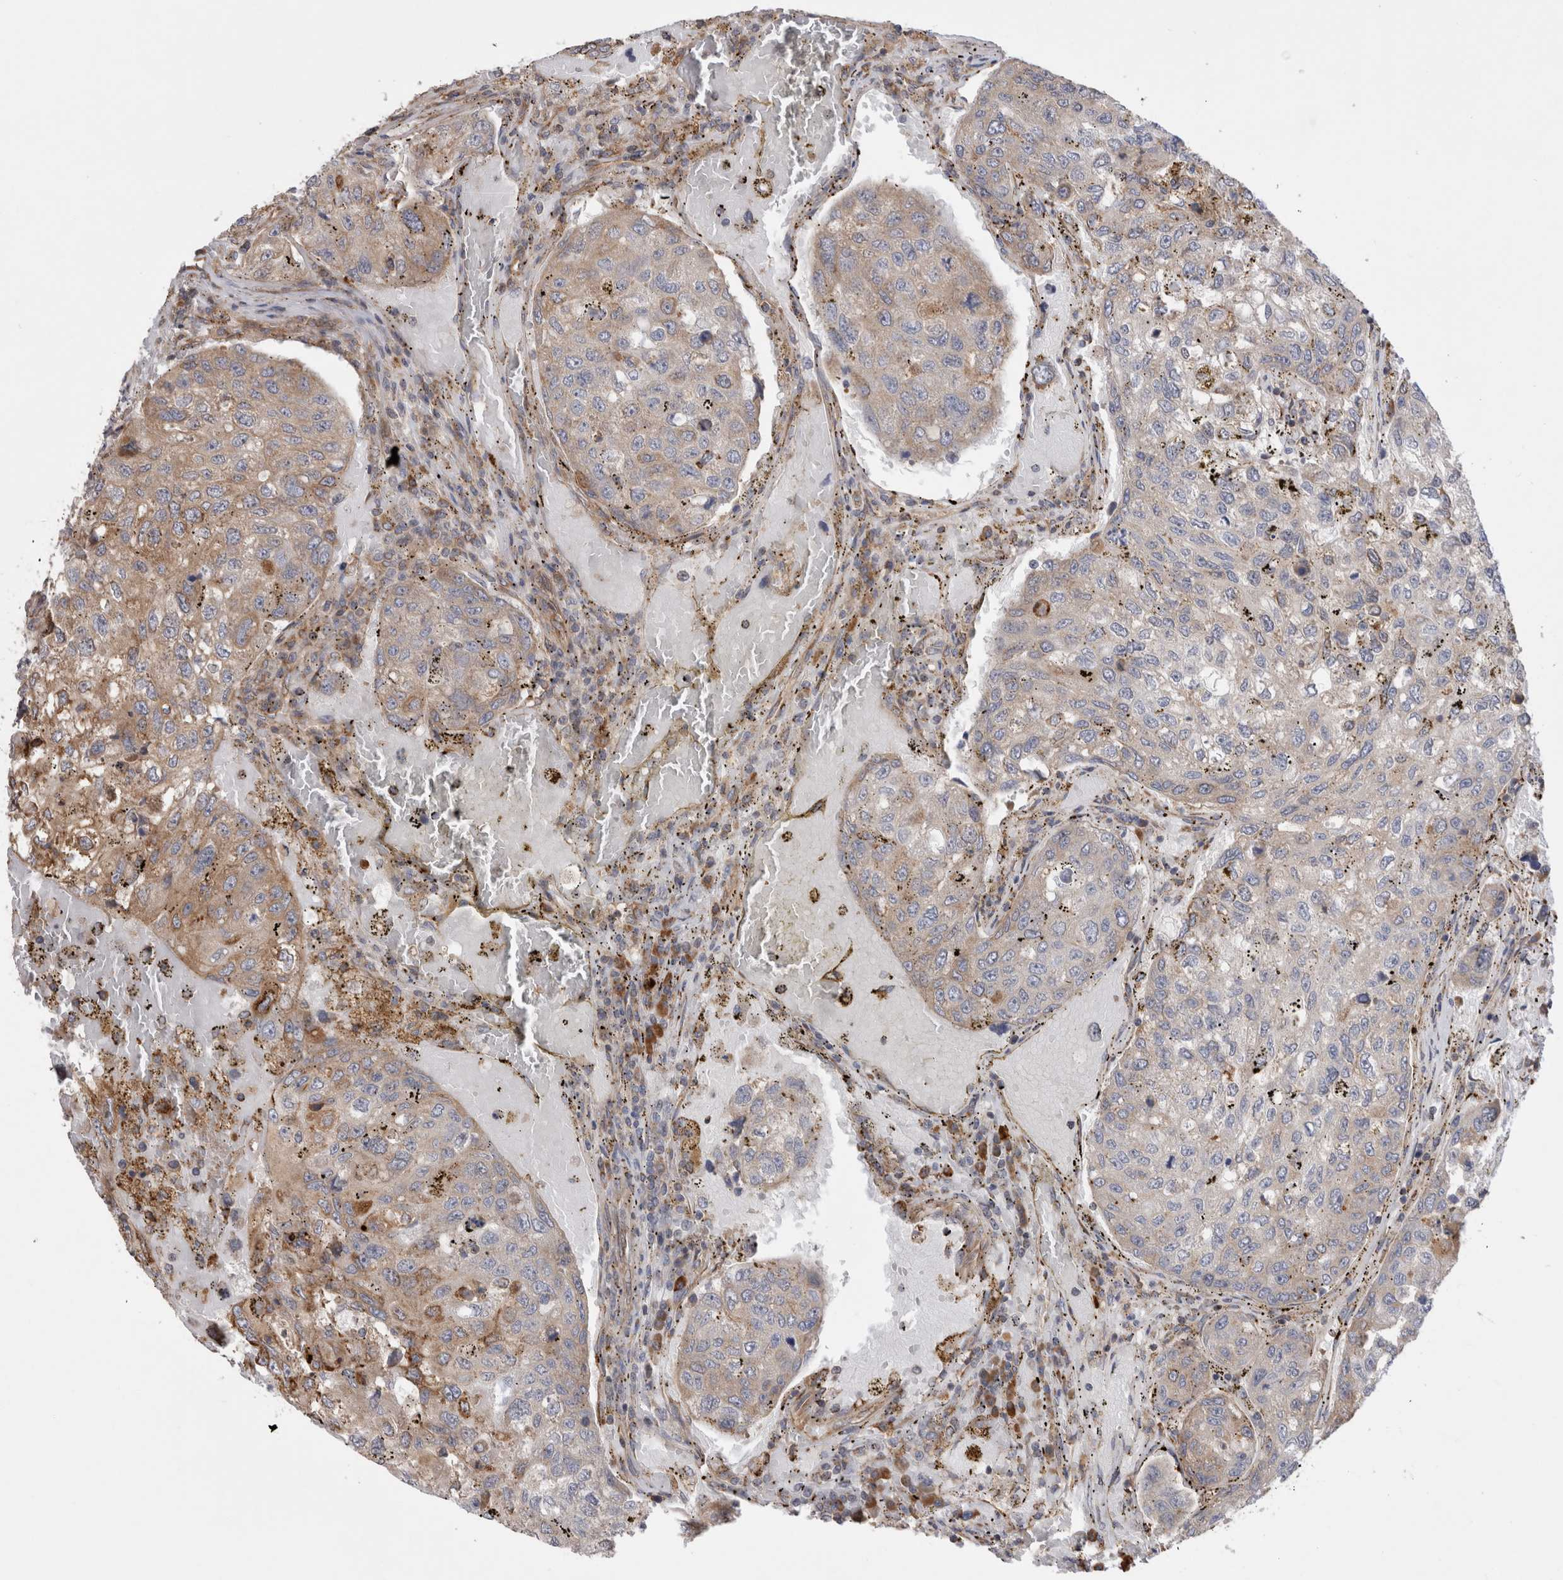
{"staining": {"intensity": "weak", "quantity": "25%-75%", "location": "cytoplasmic/membranous"}, "tissue": "urothelial cancer", "cell_type": "Tumor cells", "image_type": "cancer", "snomed": [{"axis": "morphology", "description": "Urothelial carcinoma, High grade"}, {"axis": "topography", "description": "Lymph node"}, {"axis": "topography", "description": "Urinary bladder"}], "caption": "About 25%-75% of tumor cells in human urothelial carcinoma (high-grade) exhibit weak cytoplasmic/membranous protein expression as visualized by brown immunohistochemical staining.", "gene": "PDCD10", "patient": {"sex": "male", "age": 51}}